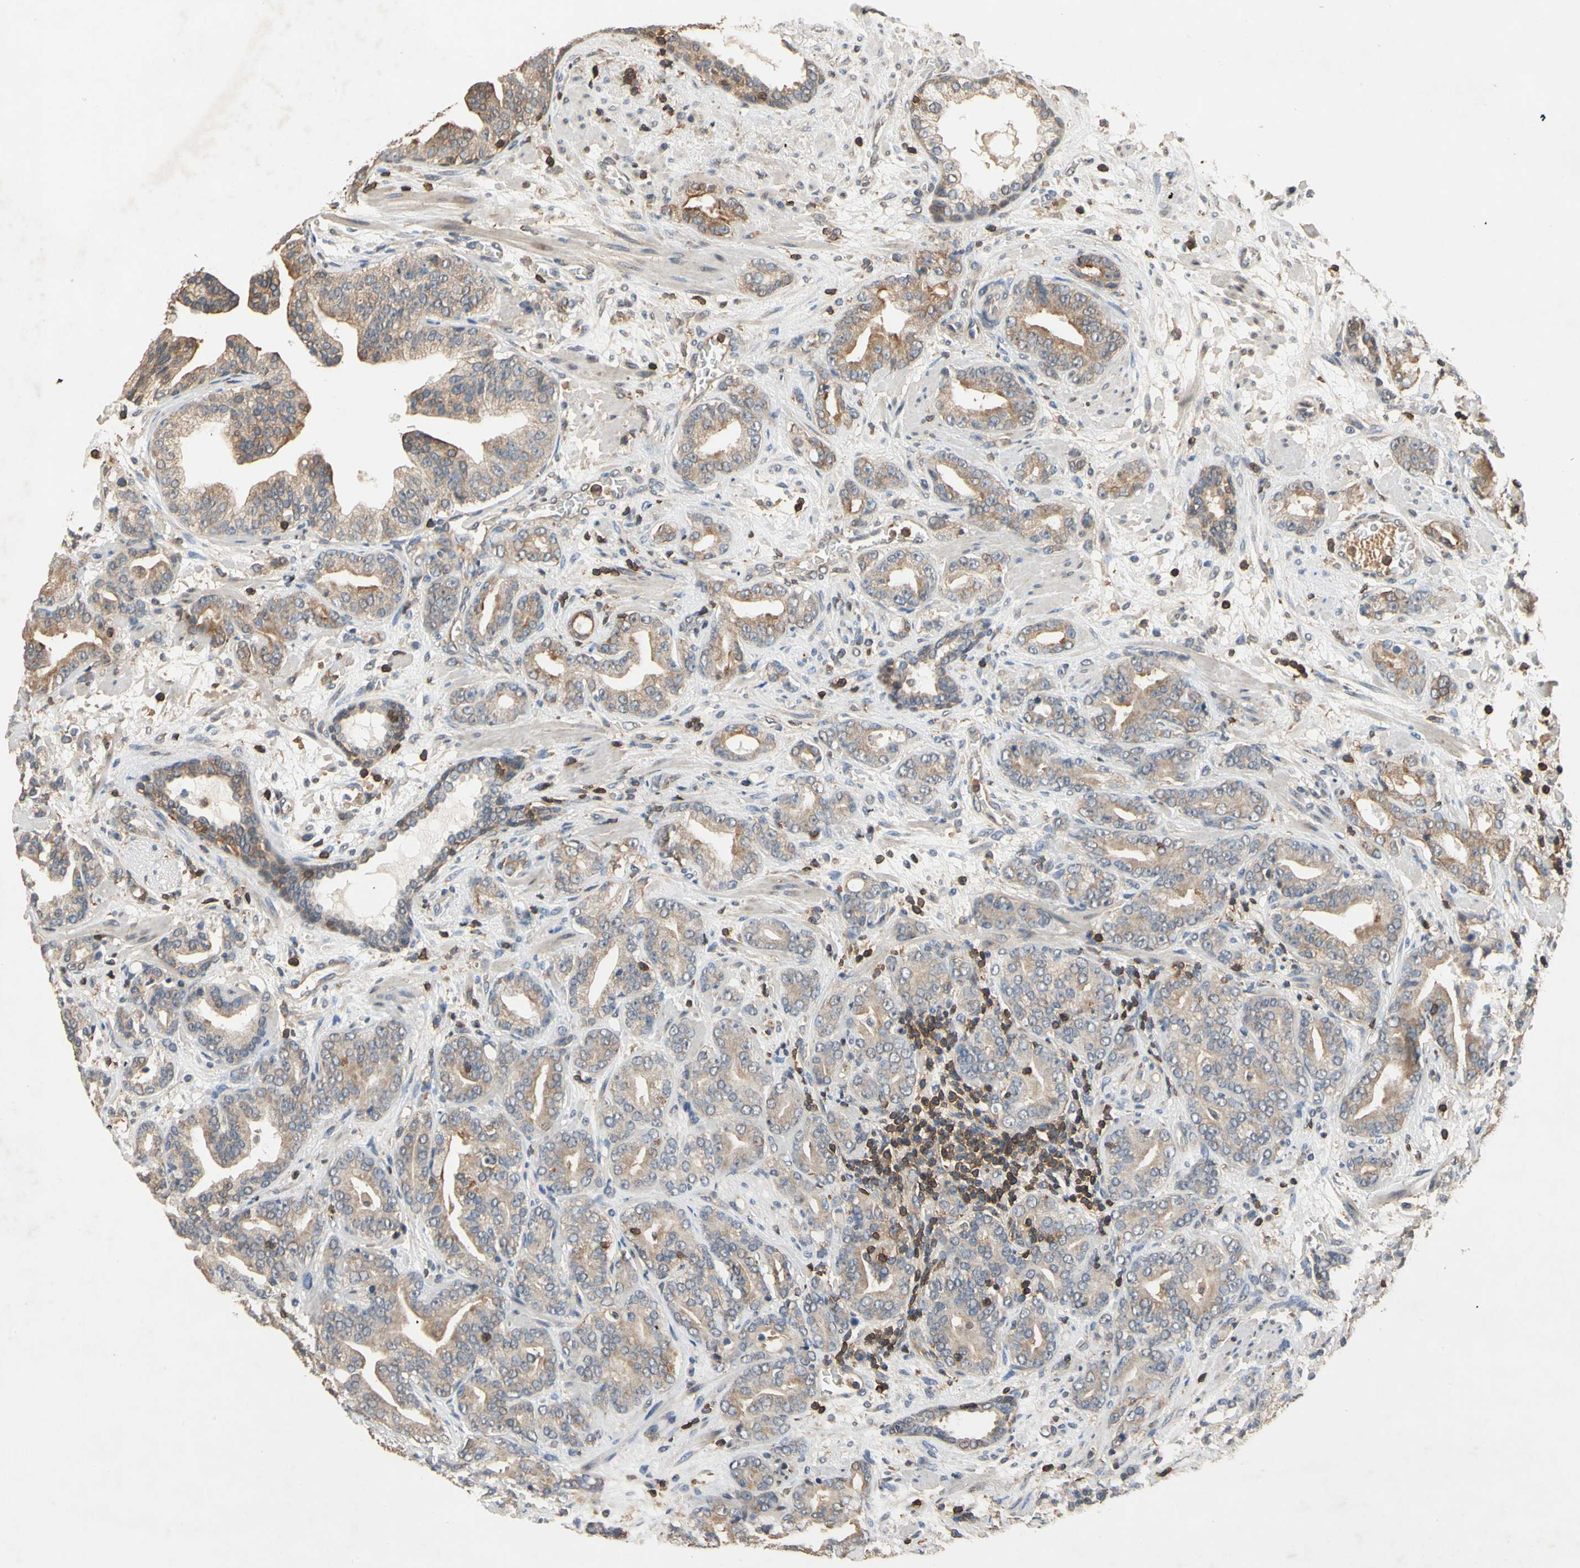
{"staining": {"intensity": "weak", "quantity": ">75%", "location": "cytoplasmic/membranous"}, "tissue": "prostate cancer", "cell_type": "Tumor cells", "image_type": "cancer", "snomed": [{"axis": "morphology", "description": "Adenocarcinoma, Low grade"}, {"axis": "topography", "description": "Prostate"}], "caption": "An immunohistochemistry (IHC) photomicrograph of tumor tissue is shown. Protein staining in brown highlights weak cytoplasmic/membranous positivity in prostate cancer (adenocarcinoma (low-grade)) within tumor cells. (DAB IHC, brown staining for protein, blue staining for nuclei).", "gene": "MAP3K10", "patient": {"sex": "male", "age": 63}}